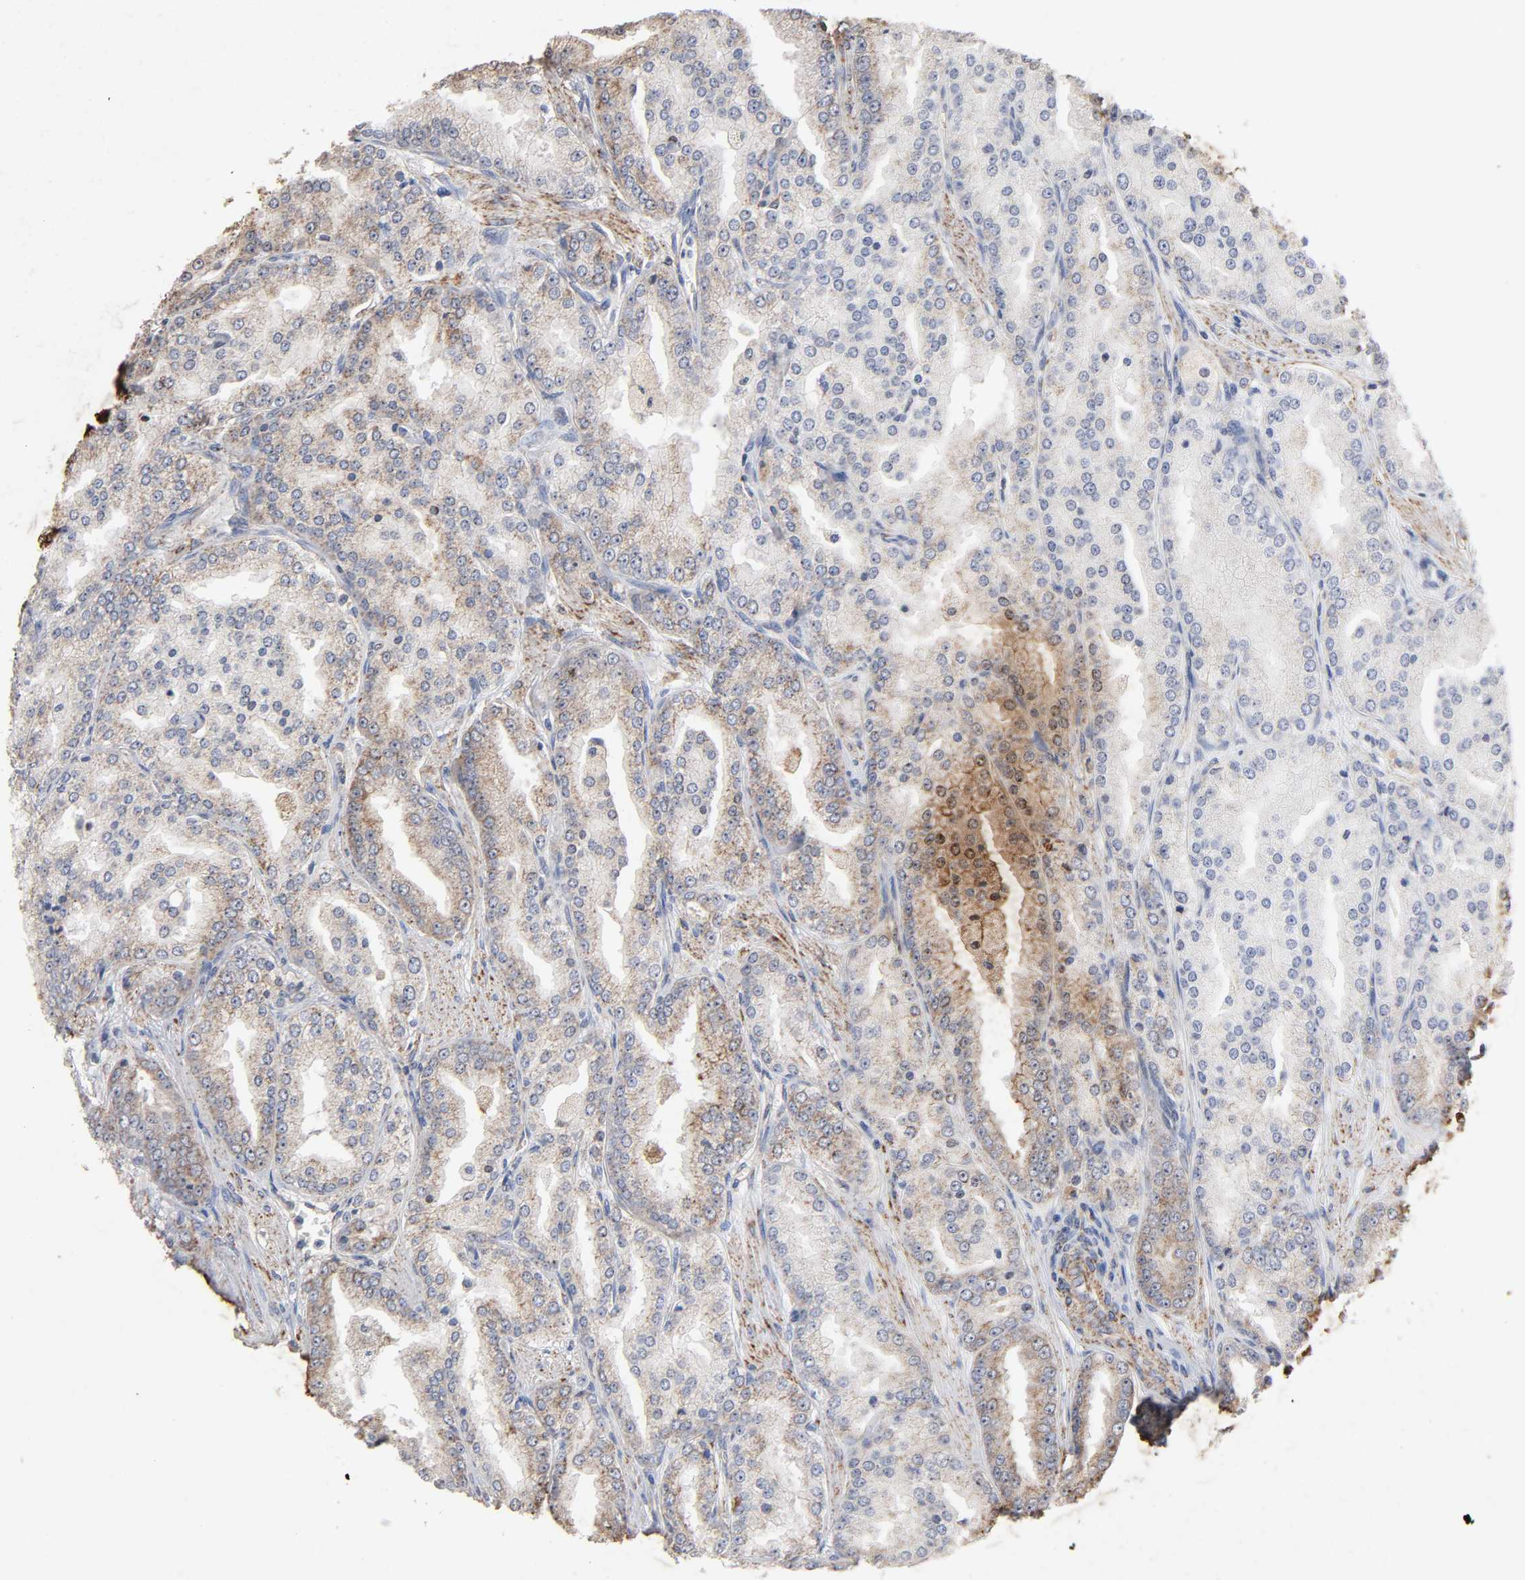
{"staining": {"intensity": "moderate", "quantity": "25%-75%", "location": "cytoplasmic/membranous"}, "tissue": "prostate cancer", "cell_type": "Tumor cells", "image_type": "cancer", "snomed": [{"axis": "morphology", "description": "Adenocarcinoma, High grade"}, {"axis": "topography", "description": "Prostate"}], "caption": "Immunohistochemical staining of human adenocarcinoma (high-grade) (prostate) displays medium levels of moderate cytoplasmic/membranous protein expression in about 25%-75% of tumor cells.", "gene": "CYCS", "patient": {"sex": "male", "age": 61}}